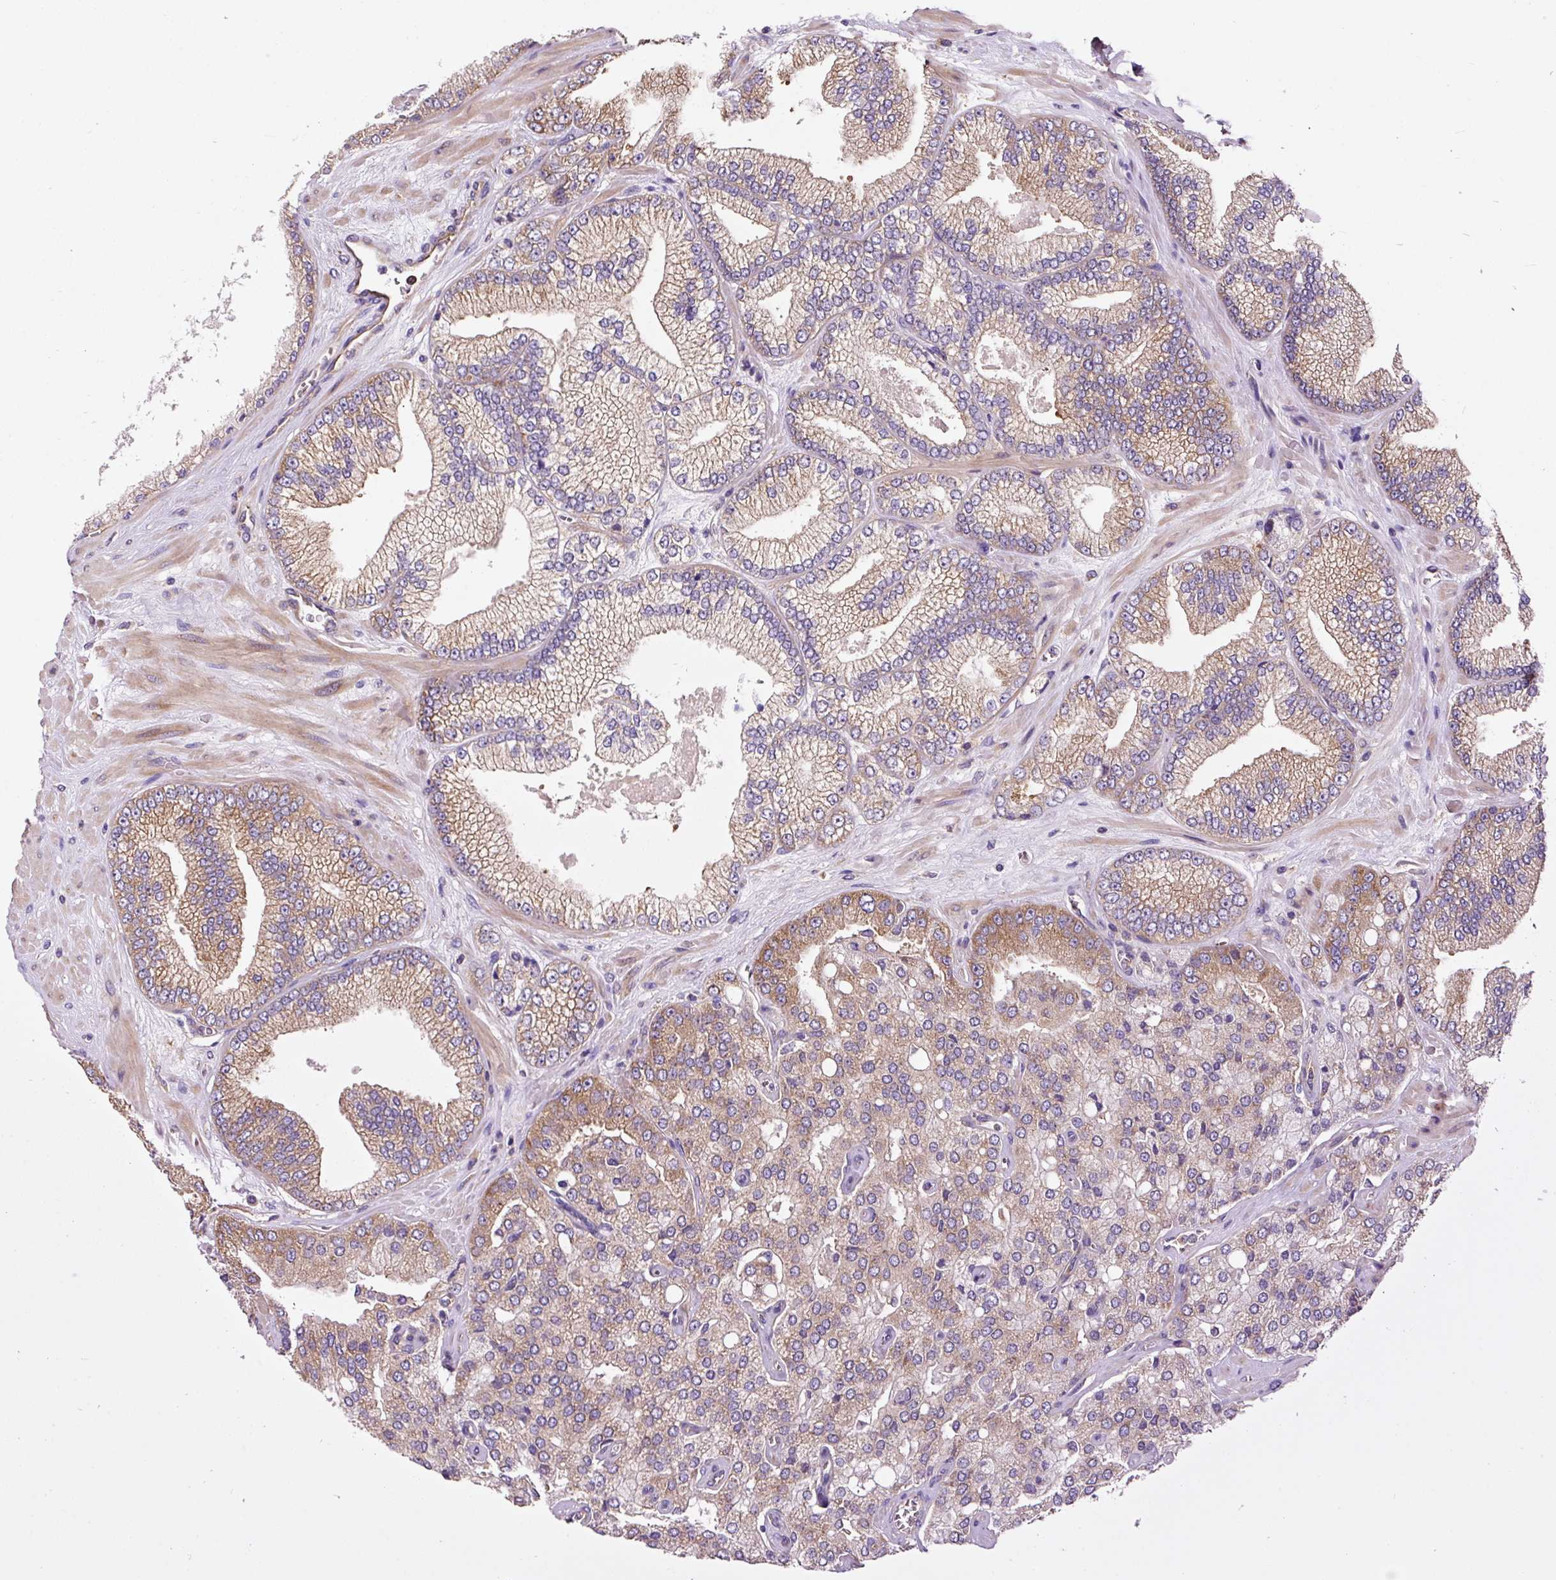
{"staining": {"intensity": "moderate", "quantity": "25%-75%", "location": "cytoplasmic/membranous"}, "tissue": "prostate cancer", "cell_type": "Tumor cells", "image_type": "cancer", "snomed": [{"axis": "morphology", "description": "Adenocarcinoma, High grade"}, {"axis": "topography", "description": "Prostate"}], "caption": "An immunohistochemistry (IHC) histopathology image of tumor tissue is shown. Protein staining in brown labels moderate cytoplasmic/membranous positivity in adenocarcinoma (high-grade) (prostate) within tumor cells.", "gene": "EIF2S2", "patient": {"sex": "male", "age": 68}}